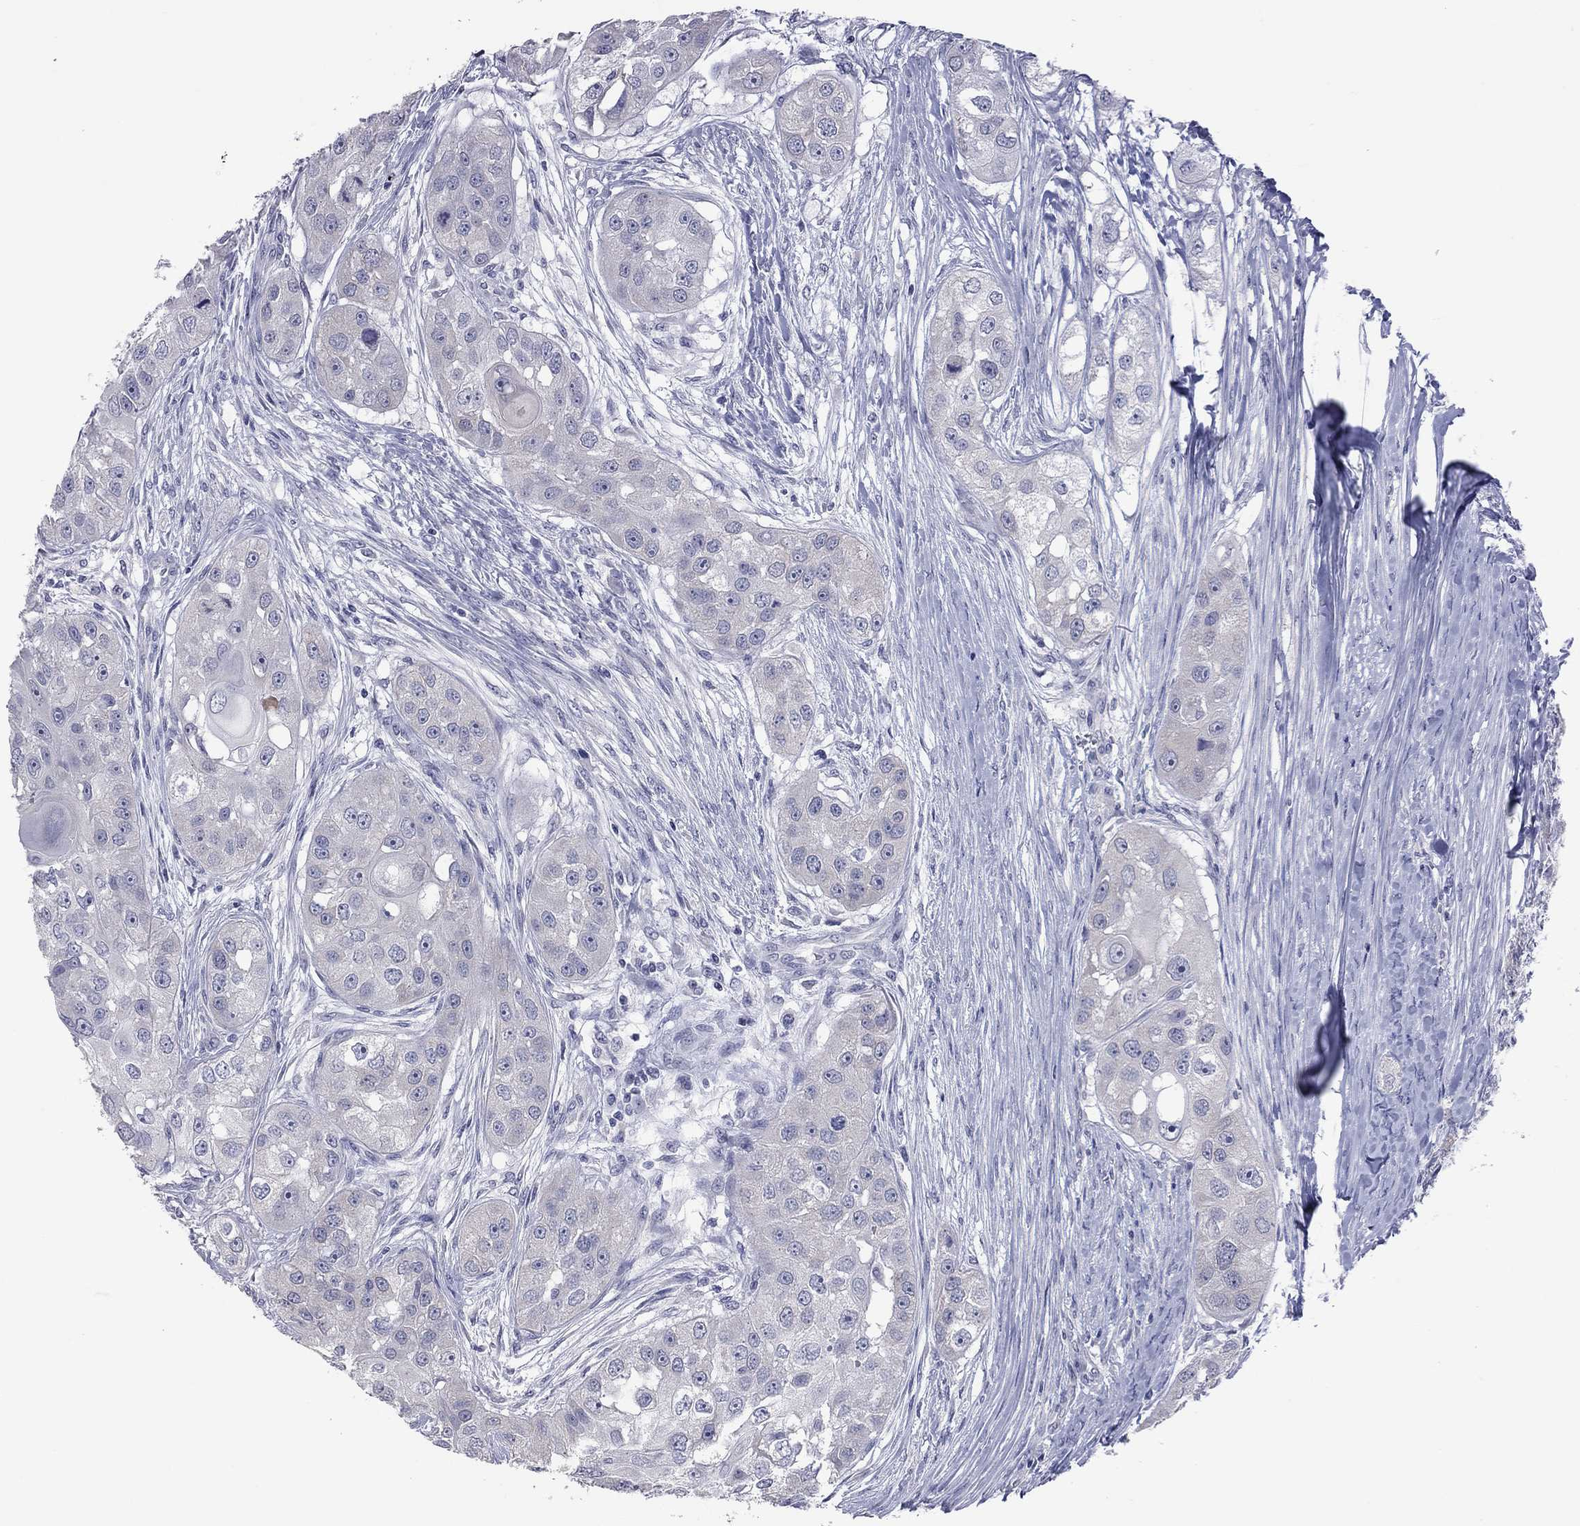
{"staining": {"intensity": "negative", "quantity": "none", "location": "none"}, "tissue": "head and neck cancer", "cell_type": "Tumor cells", "image_type": "cancer", "snomed": [{"axis": "morphology", "description": "Normal tissue, NOS"}, {"axis": "morphology", "description": "Squamous cell carcinoma, NOS"}, {"axis": "topography", "description": "Skeletal muscle"}, {"axis": "topography", "description": "Head-Neck"}], "caption": "DAB immunohistochemical staining of head and neck cancer (squamous cell carcinoma) demonstrates no significant positivity in tumor cells.", "gene": "HYLS1", "patient": {"sex": "male", "age": 51}}